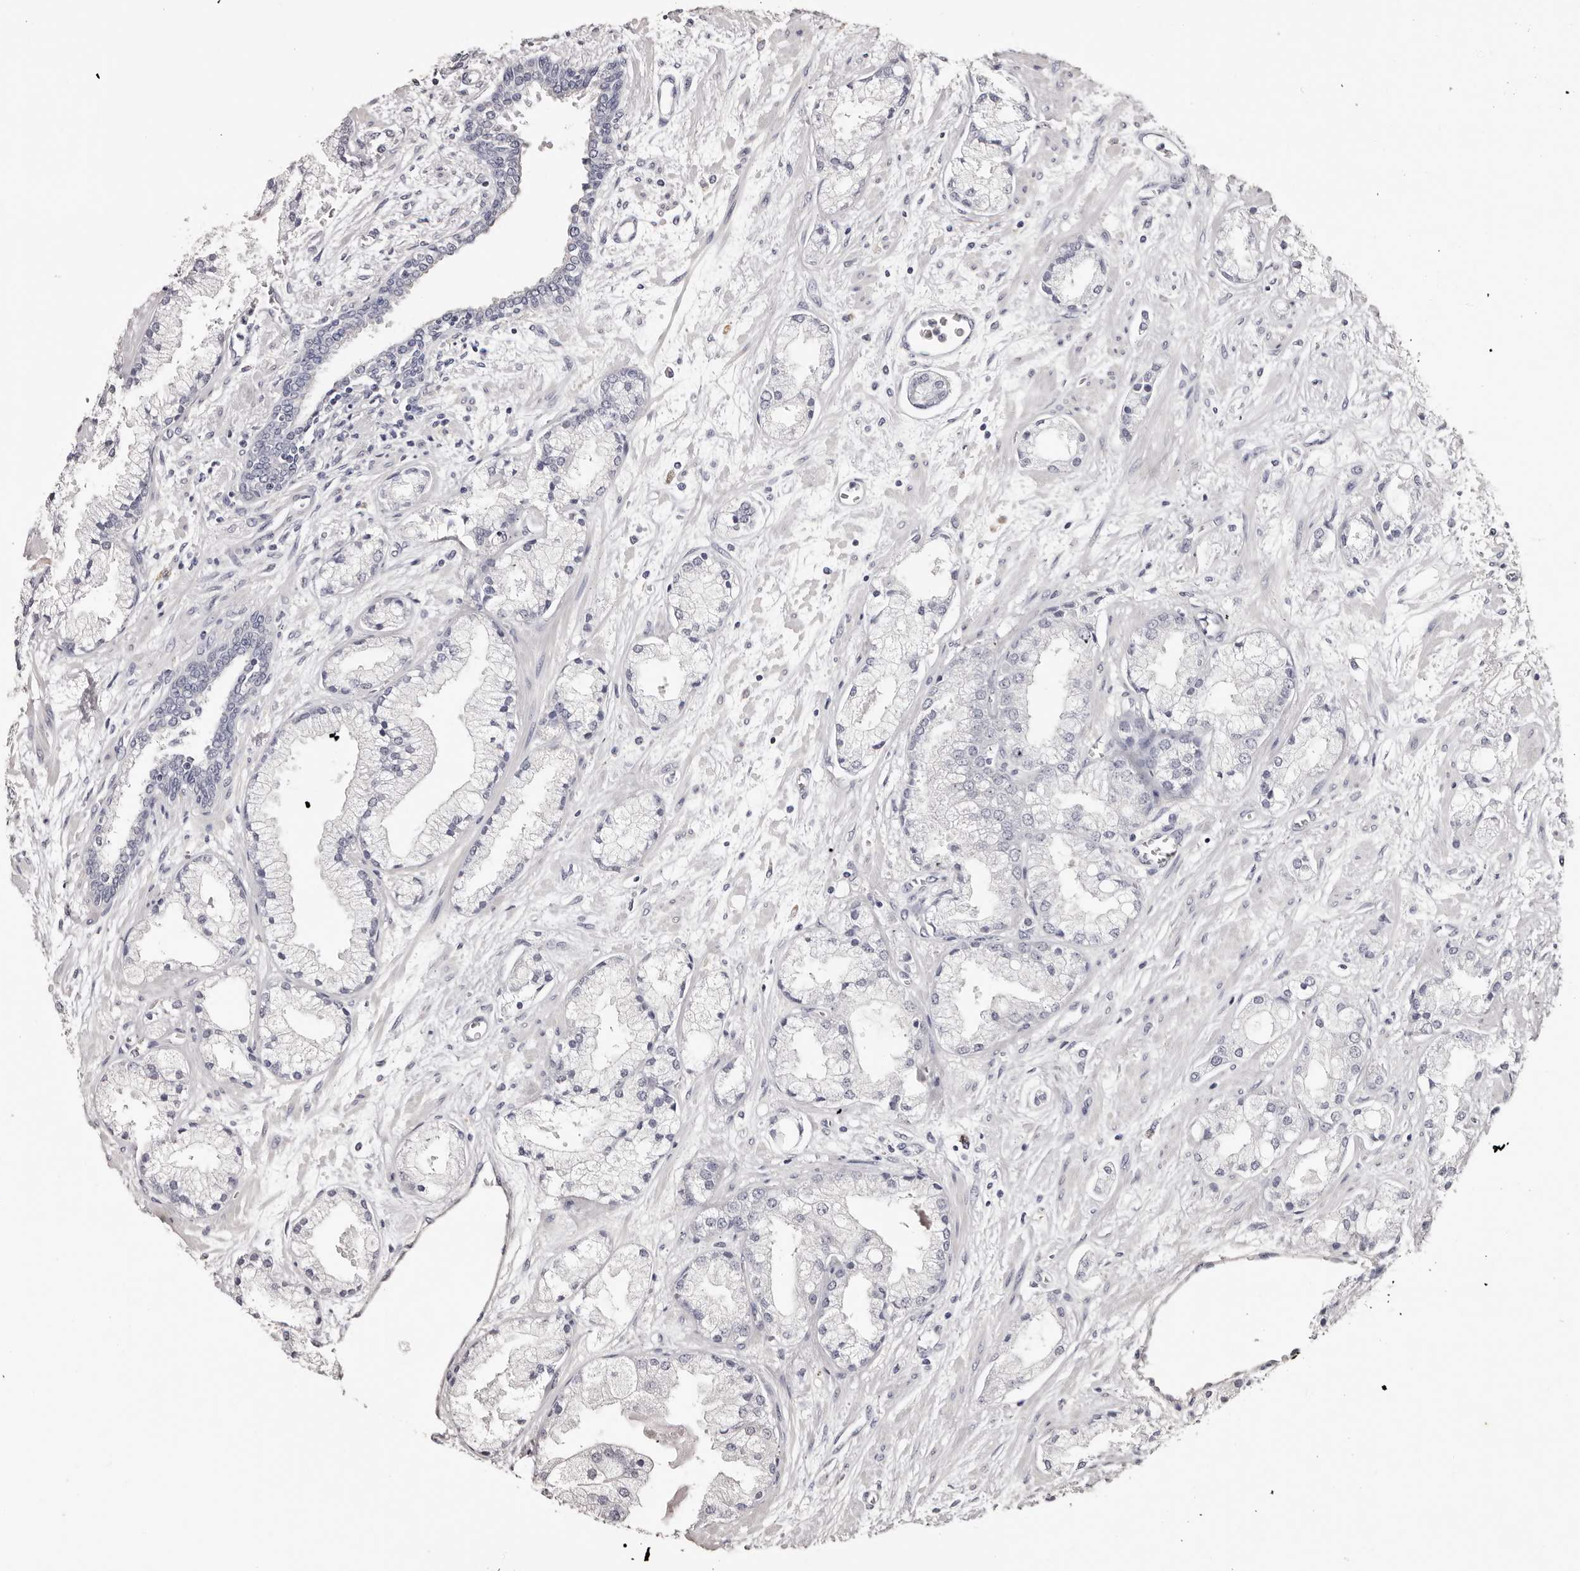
{"staining": {"intensity": "negative", "quantity": "none", "location": "none"}, "tissue": "prostate cancer", "cell_type": "Tumor cells", "image_type": "cancer", "snomed": [{"axis": "morphology", "description": "Adenocarcinoma, High grade"}, {"axis": "topography", "description": "Prostate"}], "caption": "Immunohistochemistry of high-grade adenocarcinoma (prostate) displays no positivity in tumor cells. (DAB (3,3'-diaminobenzidine) immunohistochemistry visualized using brightfield microscopy, high magnification).", "gene": "ETNK1", "patient": {"sex": "male", "age": 50}}